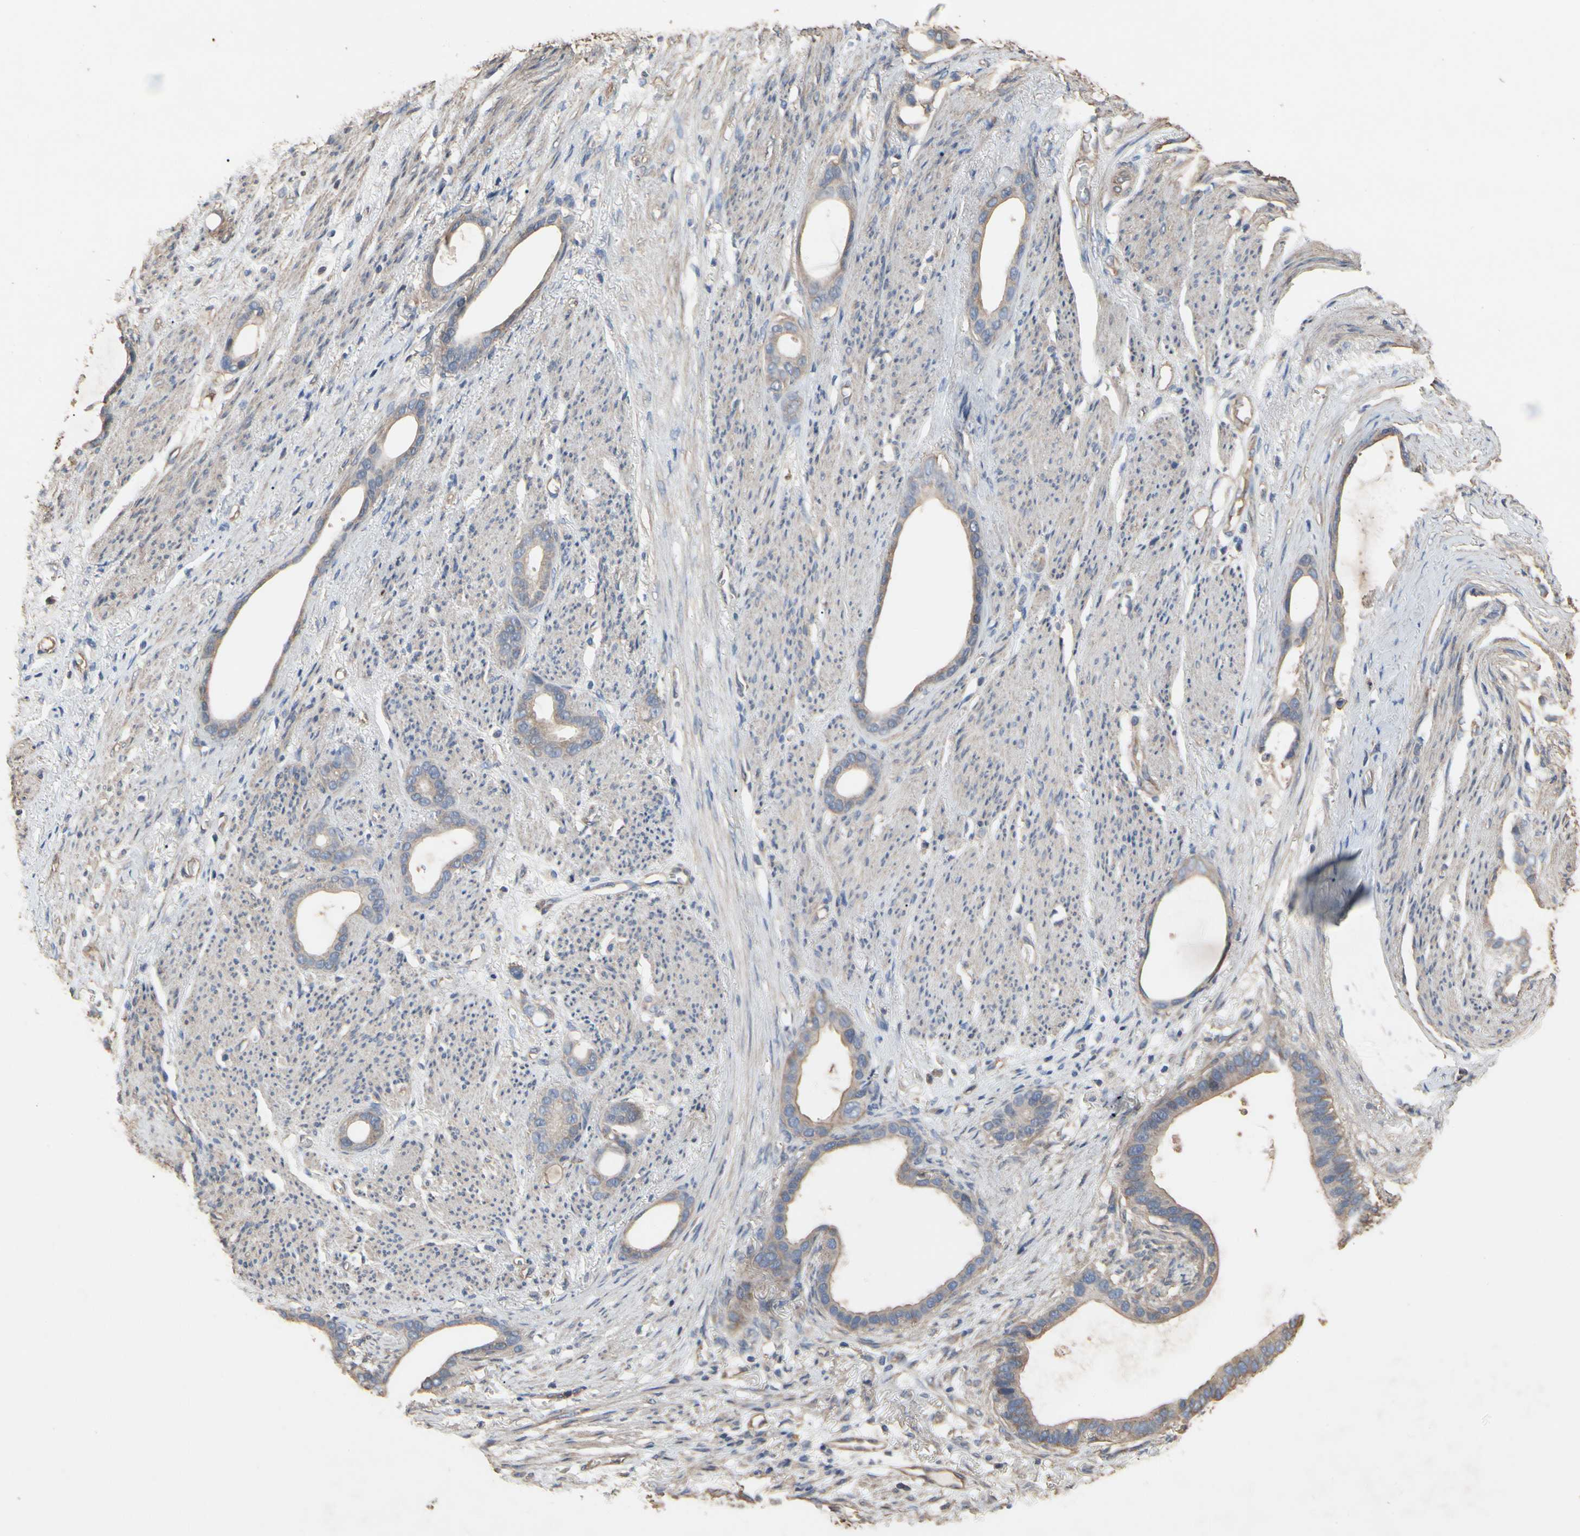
{"staining": {"intensity": "weak", "quantity": ">75%", "location": "cytoplasmic/membranous"}, "tissue": "stomach cancer", "cell_type": "Tumor cells", "image_type": "cancer", "snomed": [{"axis": "morphology", "description": "Adenocarcinoma, NOS"}, {"axis": "topography", "description": "Stomach"}], "caption": "An immunohistochemistry (IHC) image of neoplastic tissue is shown. Protein staining in brown shows weak cytoplasmic/membranous positivity in stomach cancer (adenocarcinoma) within tumor cells.", "gene": "PDZK1", "patient": {"sex": "female", "age": 75}}